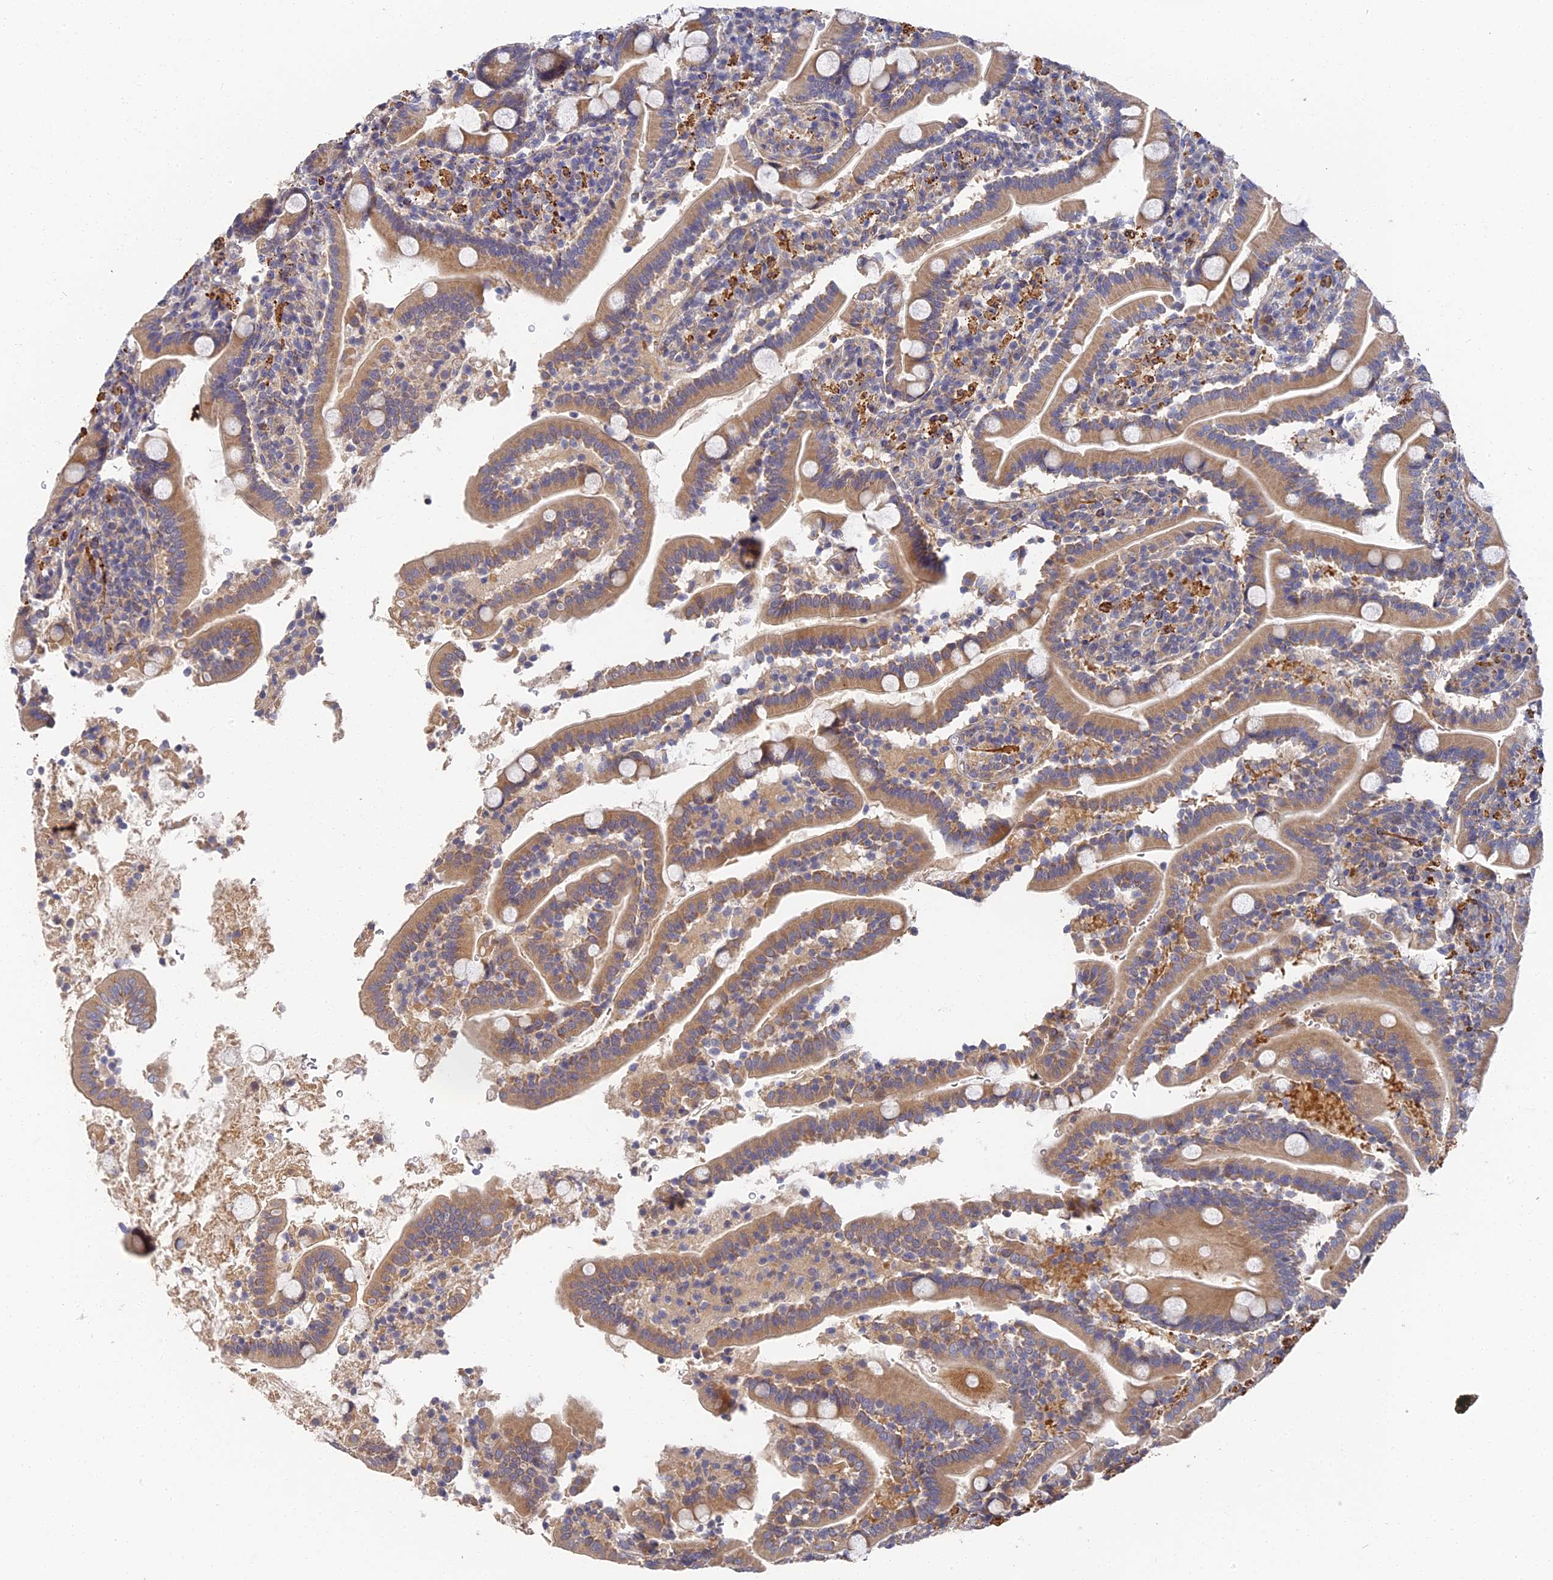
{"staining": {"intensity": "moderate", "quantity": ">75%", "location": "cytoplasmic/membranous"}, "tissue": "duodenum", "cell_type": "Glandular cells", "image_type": "normal", "snomed": [{"axis": "morphology", "description": "Normal tissue, NOS"}, {"axis": "topography", "description": "Duodenum"}], "caption": "High-magnification brightfield microscopy of benign duodenum stained with DAB (3,3'-diaminobenzidine) (brown) and counterstained with hematoxylin (blue). glandular cells exhibit moderate cytoplasmic/membranous staining is appreciated in about>75% of cells. The protein is stained brown, and the nuclei are stained in blue (DAB (3,3'-diaminobenzidine) IHC with brightfield microscopy, high magnification).", "gene": "CCDC113", "patient": {"sex": "male", "age": 35}}